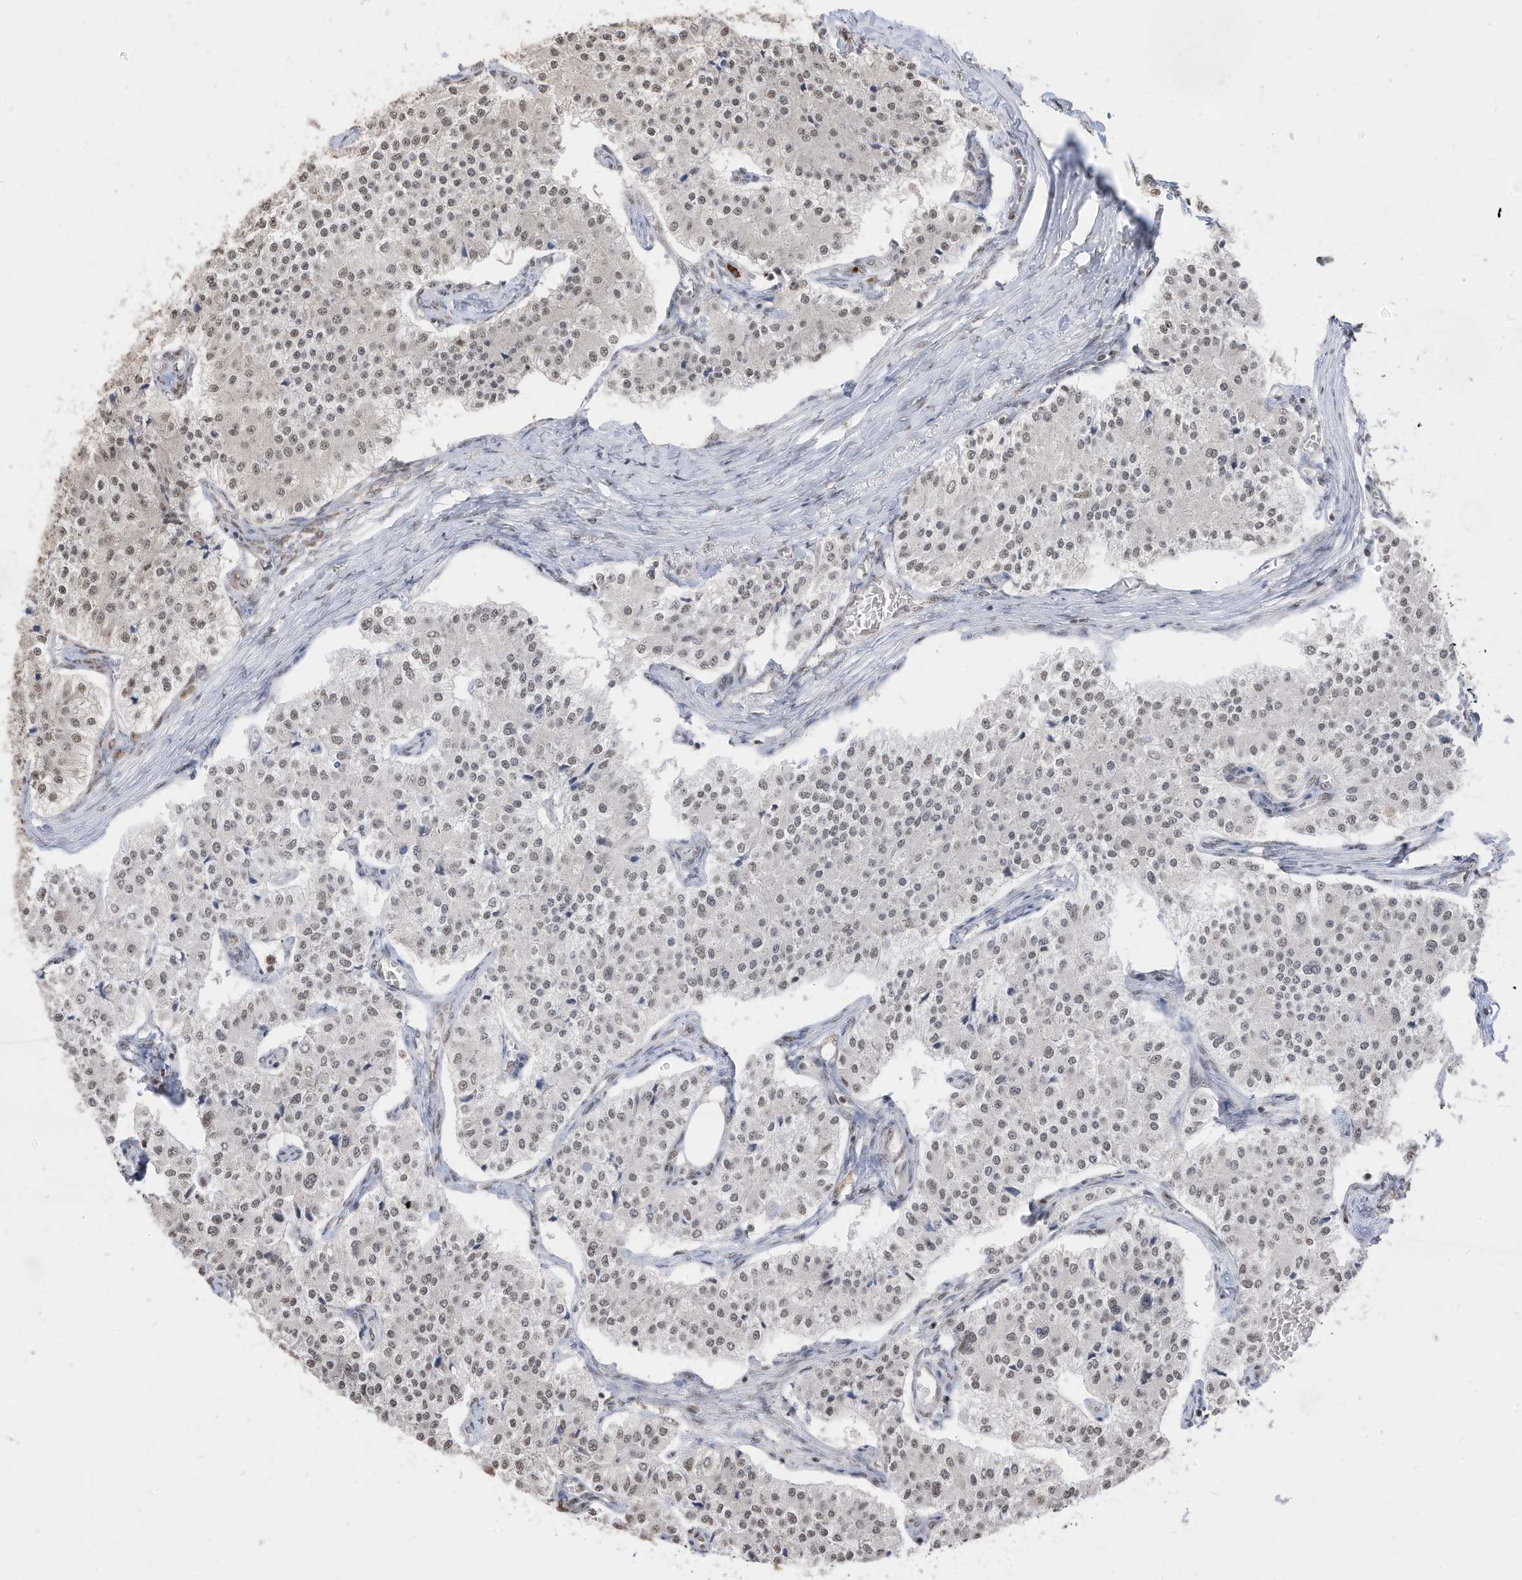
{"staining": {"intensity": "weak", "quantity": ">75%", "location": "nuclear"}, "tissue": "carcinoid", "cell_type": "Tumor cells", "image_type": "cancer", "snomed": [{"axis": "morphology", "description": "Carcinoid, malignant, NOS"}, {"axis": "topography", "description": "Colon"}], "caption": "DAB immunohistochemical staining of carcinoid displays weak nuclear protein staining in about >75% of tumor cells.", "gene": "ZNF195", "patient": {"sex": "female", "age": 52}}